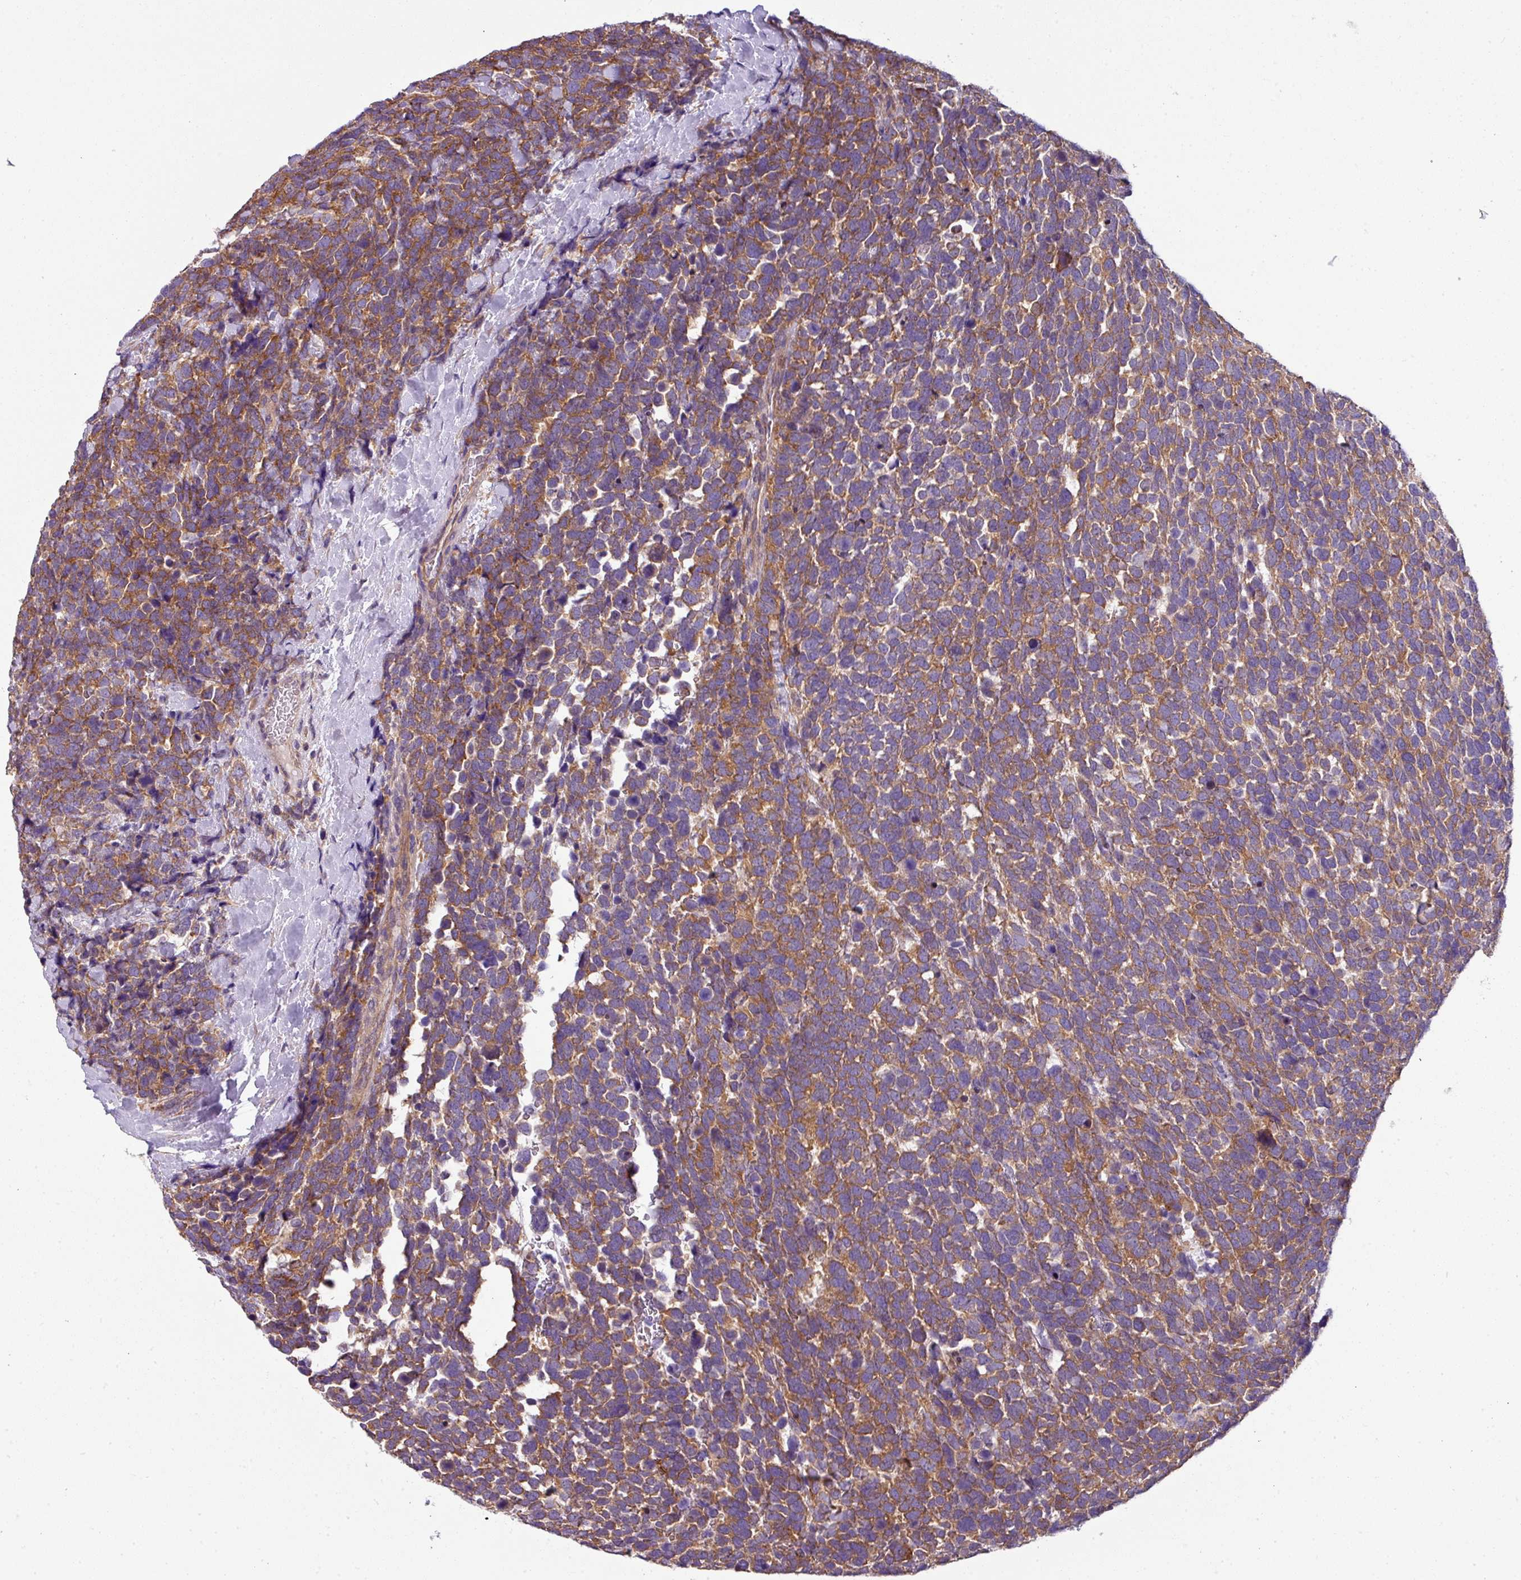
{"staining": {"intensity": "moderate", "quantity": ">75%", "location": "cytoplasmic/membranous"}, "tissue": "urothelial cancer", "cell_type": "Tumor cells", "image_type": "cancer", "snomed": [{"axis": "morphology", "description": "Urothelial carcinoma, High grade"}, {"axis": "topography", "description": "Urinary bladder"}], "caption": "This is a histology image of immunohistochemistry staining of high-grade urothelial carcinoma, which shows moderate positivity in the cytoplasmic/membranous of tumor cells.", "gene": "PALS2", "patient": {"sex": "female", "age": 82}}